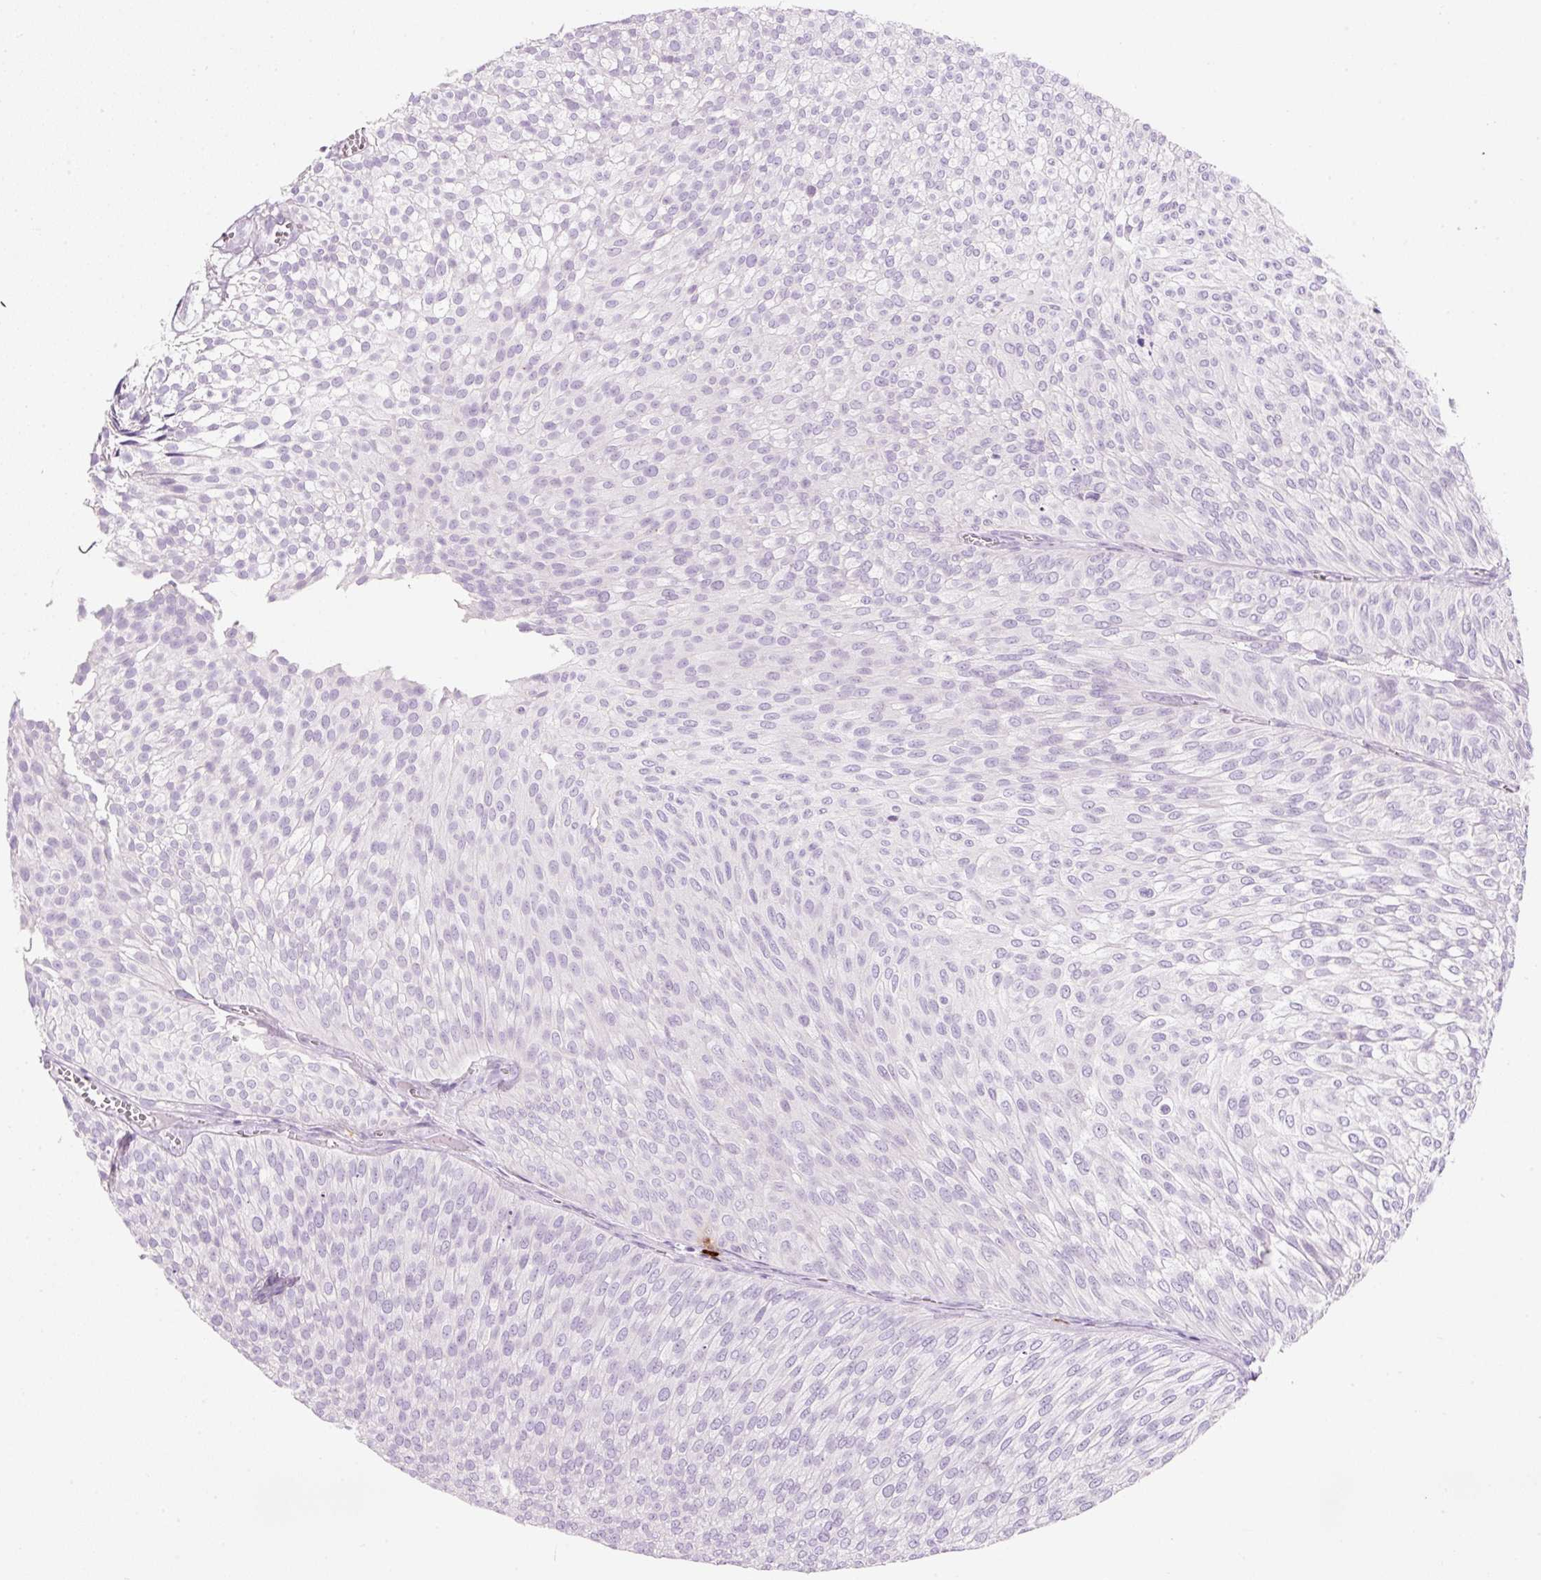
{"staining": {"intensity": "negative", "quantity": "none", "location": "none"}, "tissue": "urothelial cancer", "cell_type": "Tumor cells", "image_type": "cancer", "snomed": [{"axis": "morphology", "description": "Urothelial carcinoma, Low grade"}, {"axis": "topography", "description": "Urinary bladder"}], "caption": "Immunohistochemical staining of human urothelial carcinoma (low-grade) shows no significant expression in tumor cells.", "gene": "CMA1", "patient": {"sex": "male", "age": 91}}